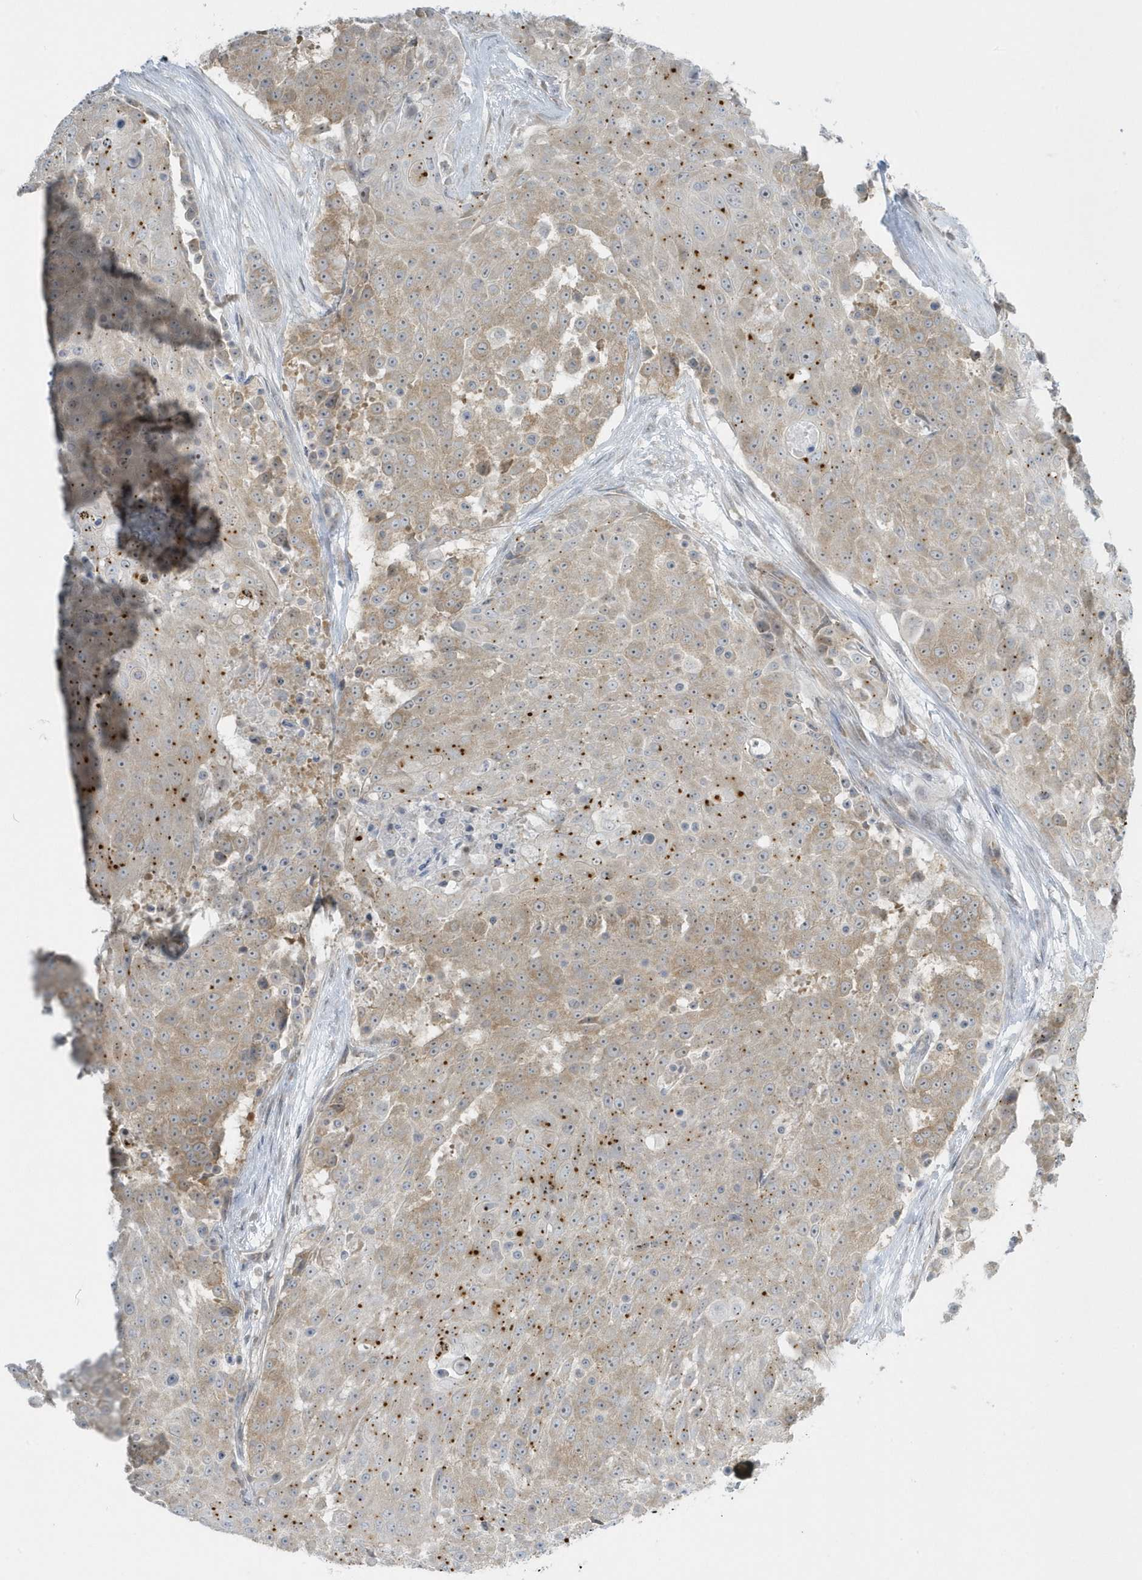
{"staining": {"intensity": "moderate", "quantity": "25%-75%", "location": "cytoplasmic/membranous"}, "tissue": "urothelial cancer", "cell_type": "Tumor cells", "image_type": "cancer", "snomed": [{"axis": "morphology", "description": "Urothelial carcinoma, High grade"}, {"axis": "topography", "description": "Urinary bladder"}], "caption": "Tumor cells exhibit medium levels of moderate cytoplasmic/membranous positivity in approximately 25%-75% of cells in high-grade urothelial carcinoma.", "gene": "SCN3A", "patient": {"sex": "female", "age": 63}}